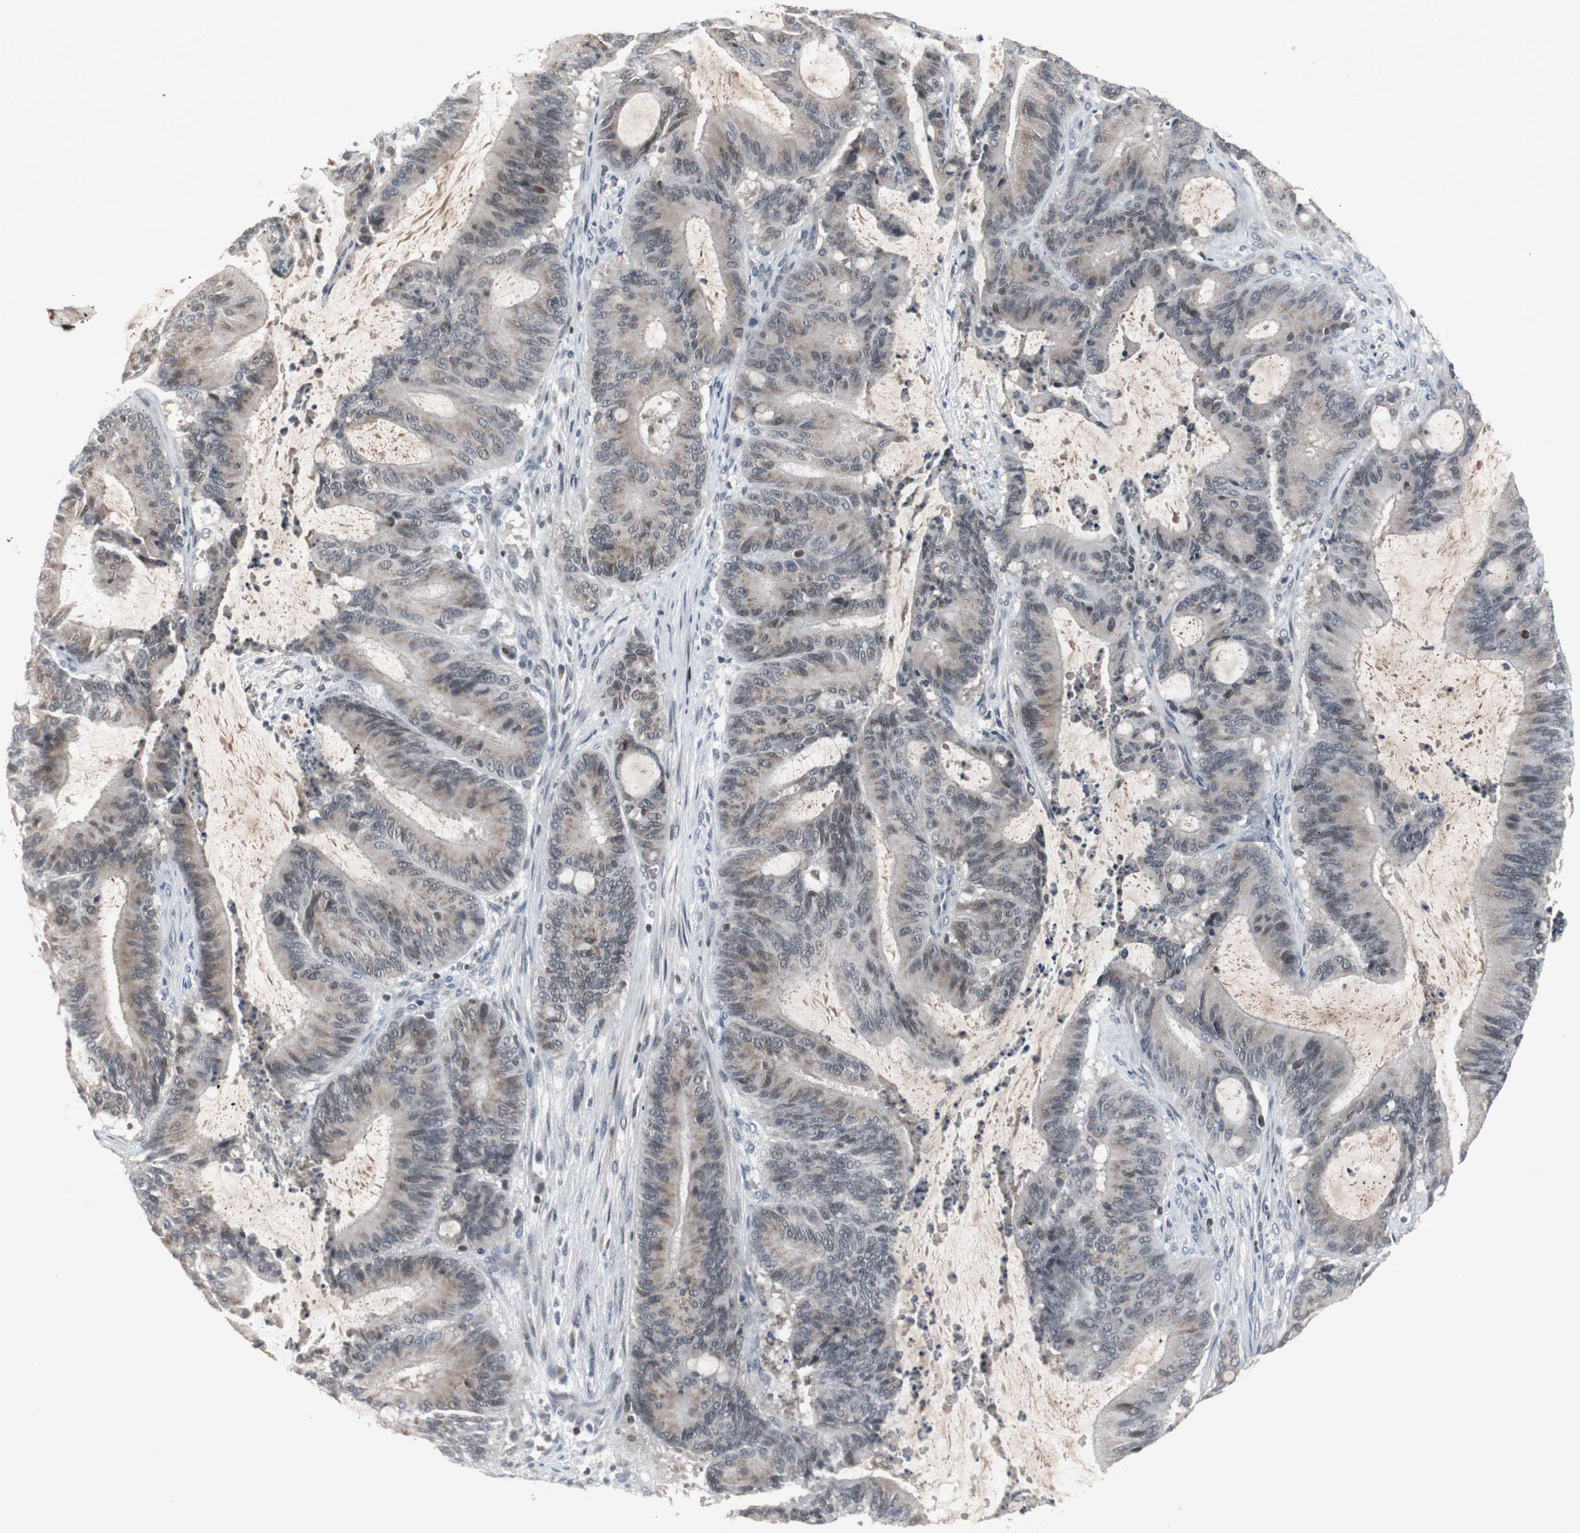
{"staining": {"intensity": "weak", "quantity": "25%-75%", "location": "cytoplasmic/membranous"}, "tissue": "liver cancer", "cell_type": "Tumor cells", "image_type": "cancer", "snomed": [{"axis": "morphology", "description": "Cholangiocarcinoma"}, {"axis": "topography", "description": "Liver"}], "caption": "Liver cancer (cholangiocarcinoma) stained for a protein (brown) reveals weak cytoplasmic/membranous positive staining in about 25%-75% of tumor cells.", "gene": "ZNF396", "patient": {"sex": "female", "age": 73}}